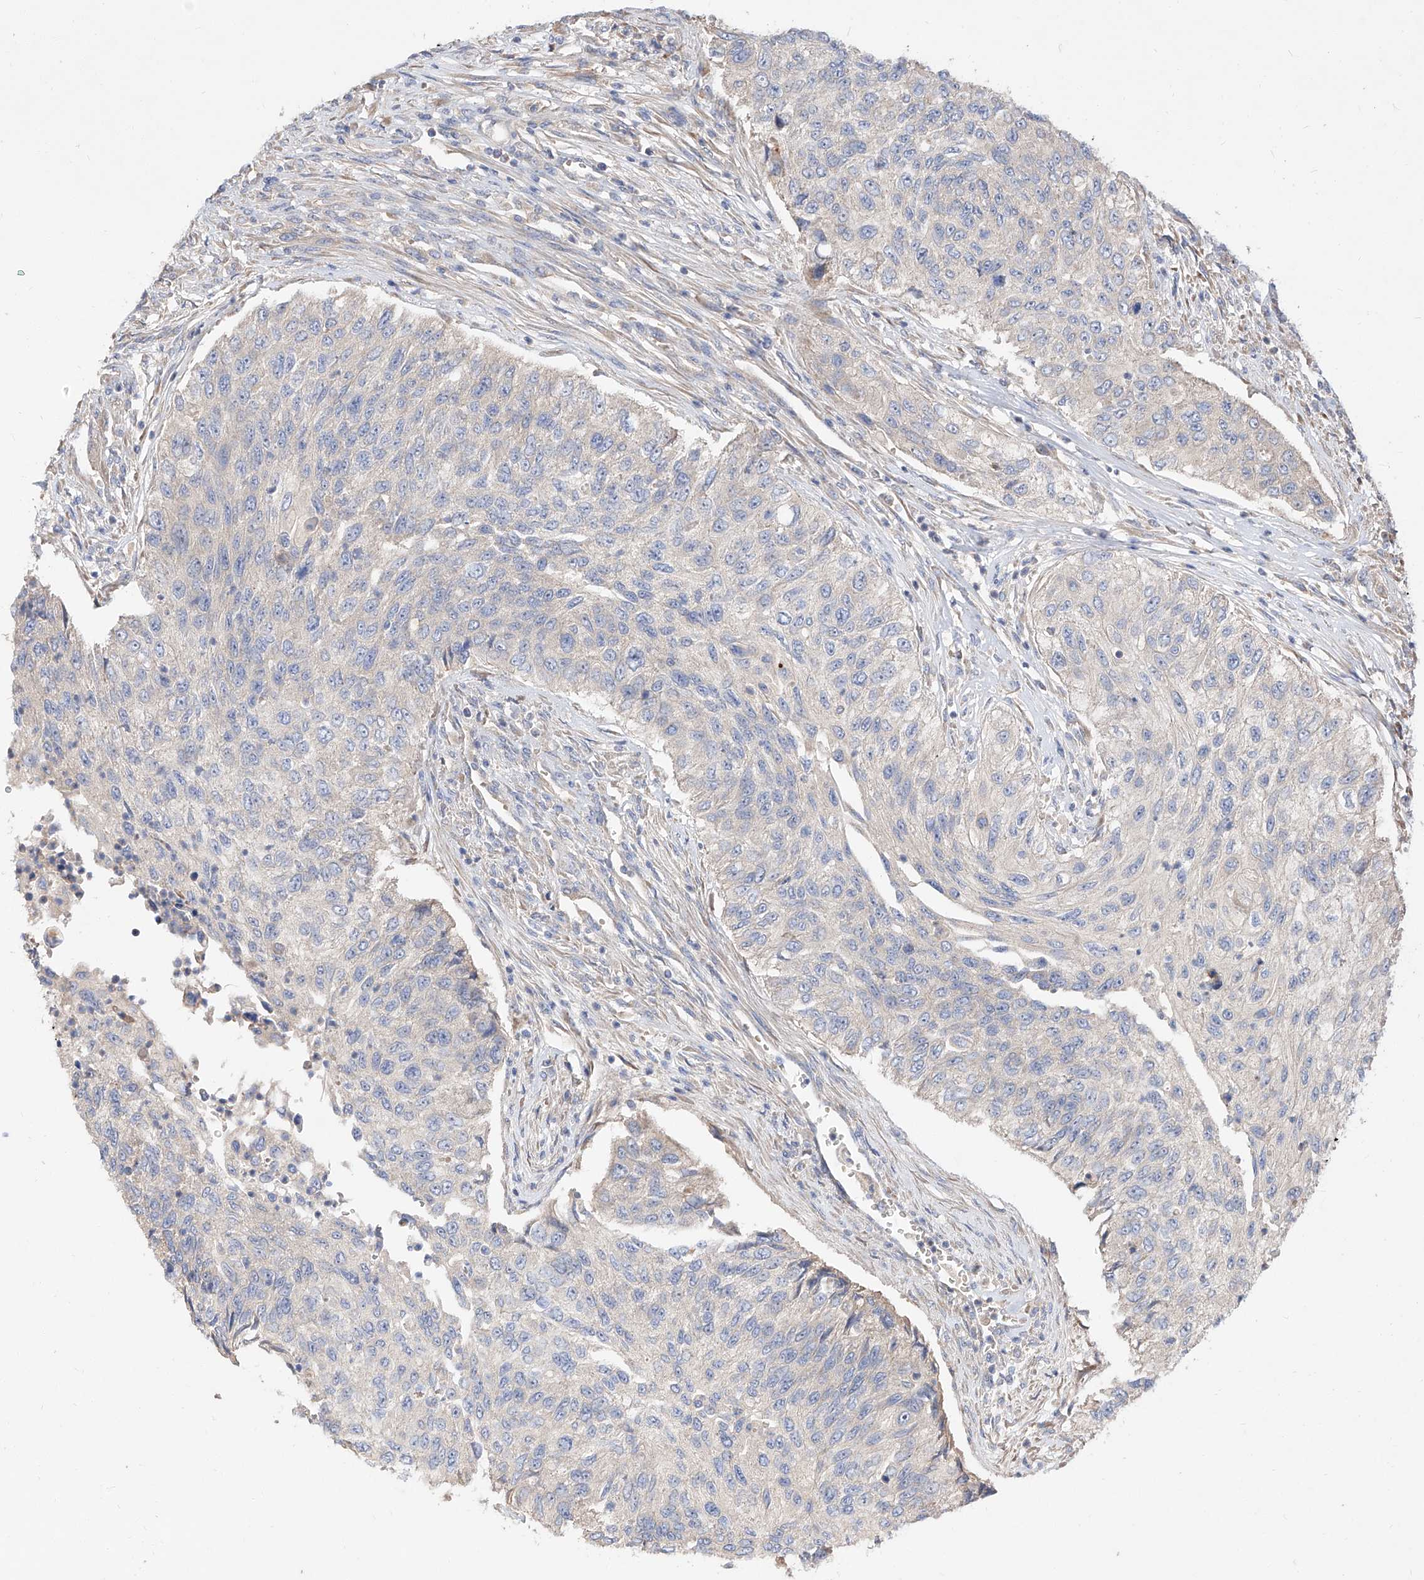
{"staining": {"intensity": "negative", "quantity": "none", "location": "none"}, "tissue": "urothelial cancer", "cell_type": "Tumor cells", "image_type": "cancer", "snomed": [{"axis": "morphology", "description": "Urothelial carcinoma, High grade"}, {"axis": "topography", "description": "Urinary bladder"}], "caption": "This is an immunohistochemistry (IHC) micrograph of high-grade urothelial carcinoma. There is no positivity in tumor cells.", "gene": "DIRAS3", "patient": {"sex": "female", "age": 60}}